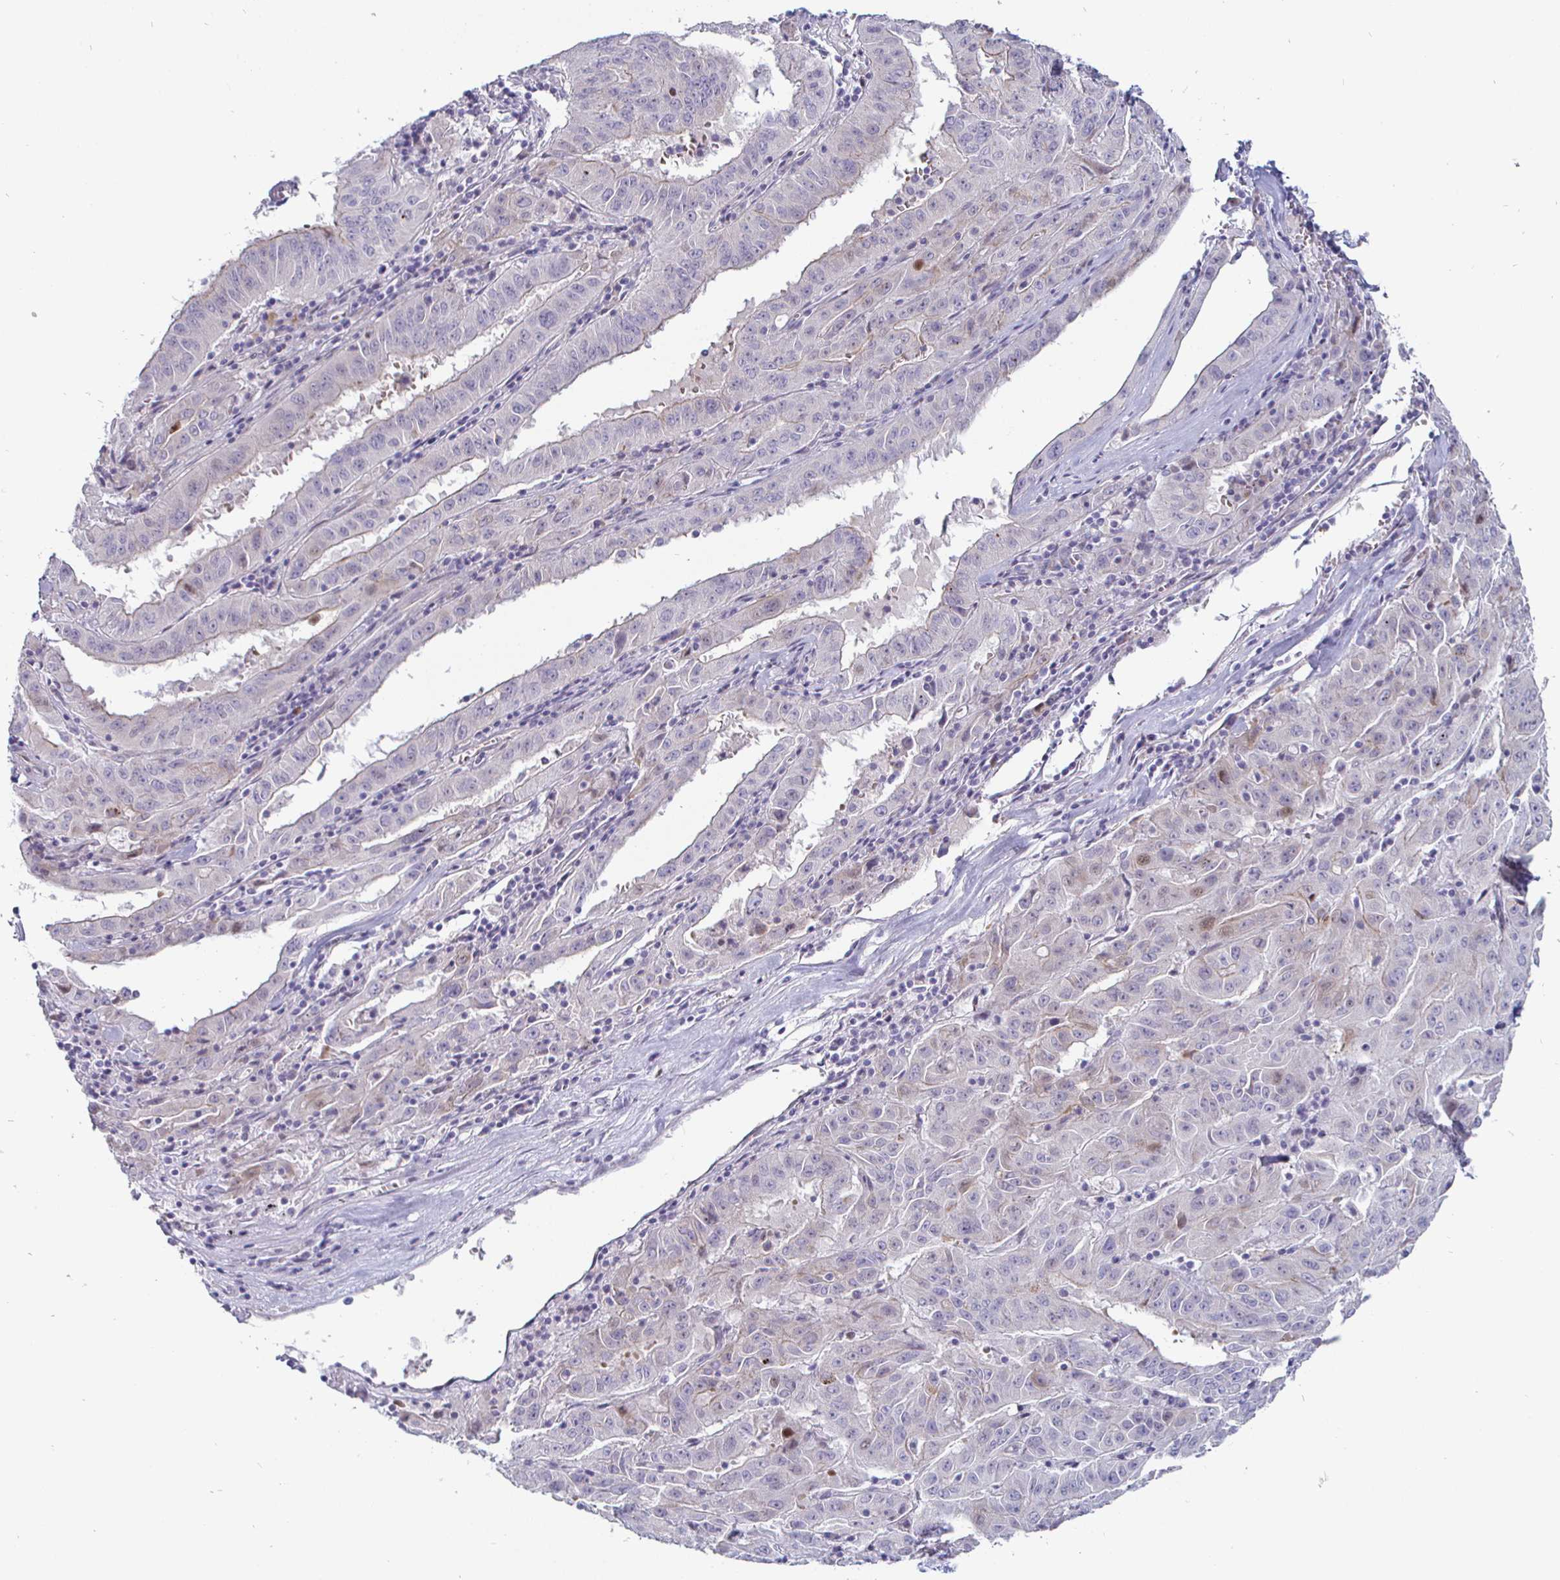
{"staining": {"intensity": "negative", "quantity": "none", "location": "none"}, "tissue": "pancreatic cancer", "cell_type": "Tumor cells", "image_type": "cancer", "snomed": [{"axis": "morphology", "description": "Adenocarcinoma, NOS"}, {"axis": "topography", "description": "Pancreas"}], "caption": "Tumor cells show no significant protein staining in pancreatic cancer. The staining was performed using DAB (3,3'-diaminobenzidine) to visualize the protein expression in brown, while the nuclei were stained in blue with hematoxylin (Magnification: 20x).", "gene": "DMRTB1", "patient": {"sex": "male", "age": 63}}